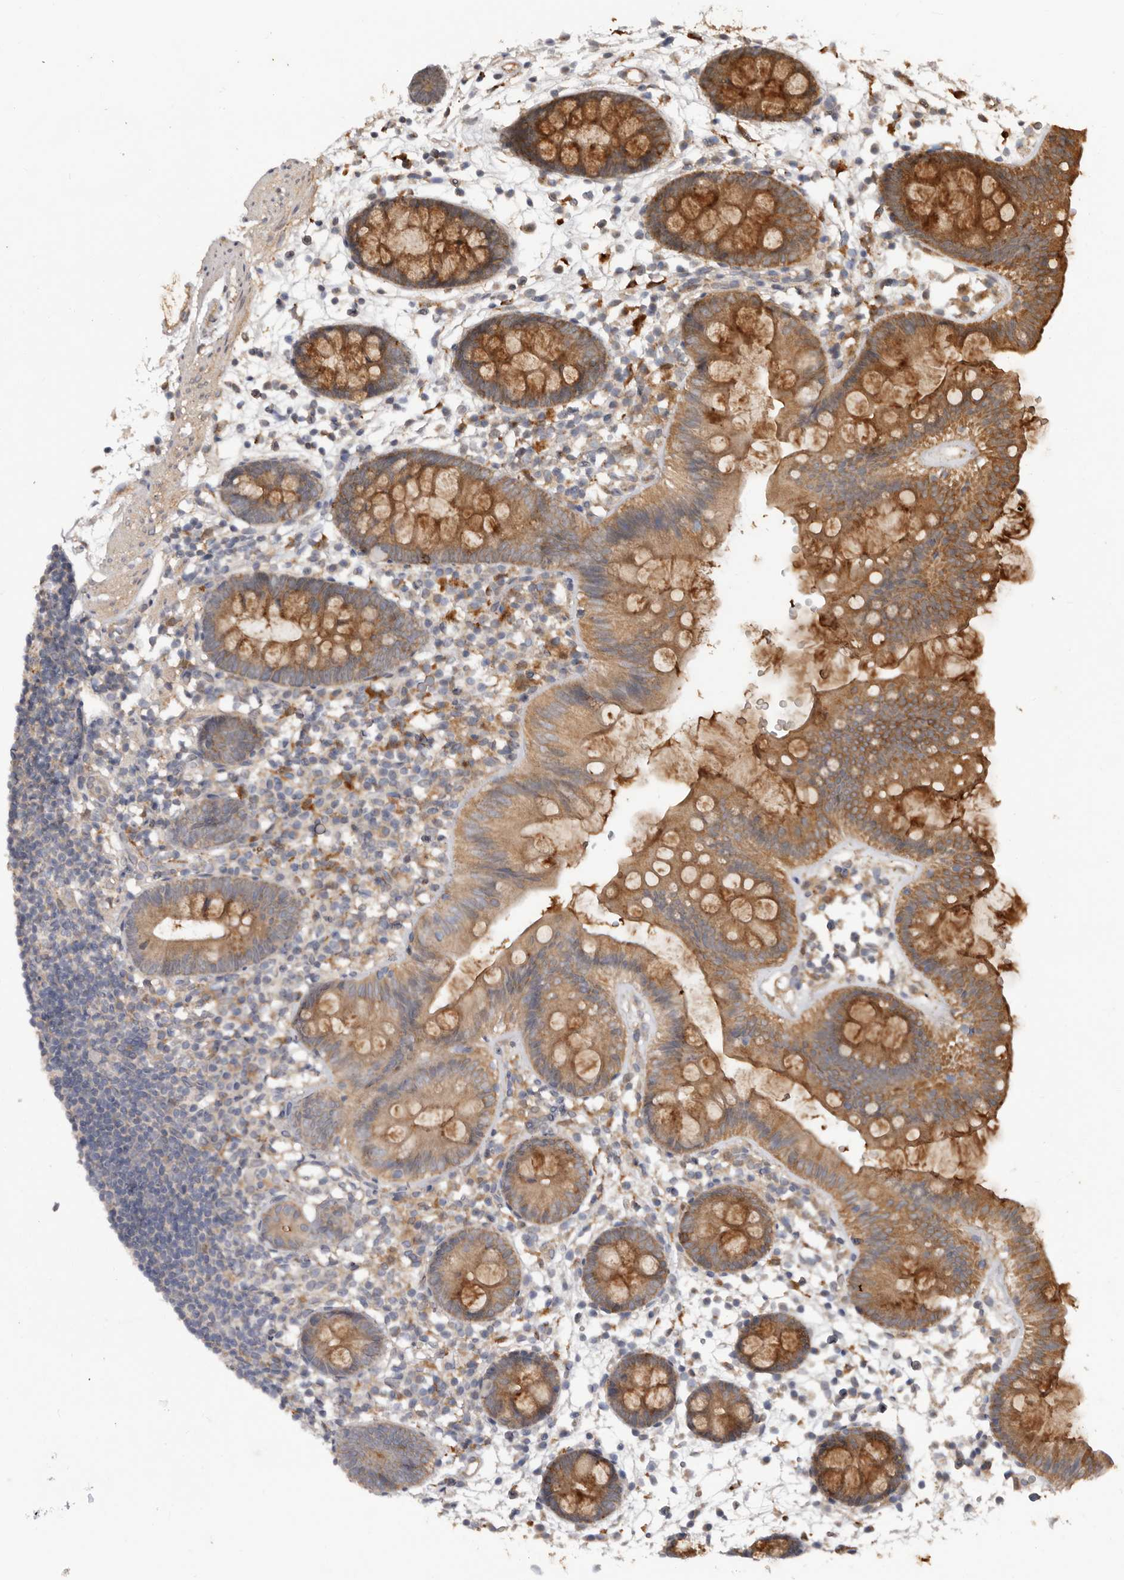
{"staining": {"intensity": "moderate", "quantity": "25%-75%", "location": "cytoplasmic/membranous"}, "tissue": "colon", "cell_type": "Endothelial cells", "image_type": "normal", "snomed": [{"axis": "morphology", "description": "Normal tissue, NOS"}, {"axis": "topography", "description": "Colon"}], "caption": "Protein positivity by immunohistochemistry (IHC) displays moderate cytoplasmic/membranous positivity in approximately 25%-75% of endothelial cells in benign colon. (DAB (3,3'-diaminobenzidine) = brown stain, brightfield microscopy at high magnification).", "gene": "RSPO2", "patient": {"sex": "male", "age": 56}}